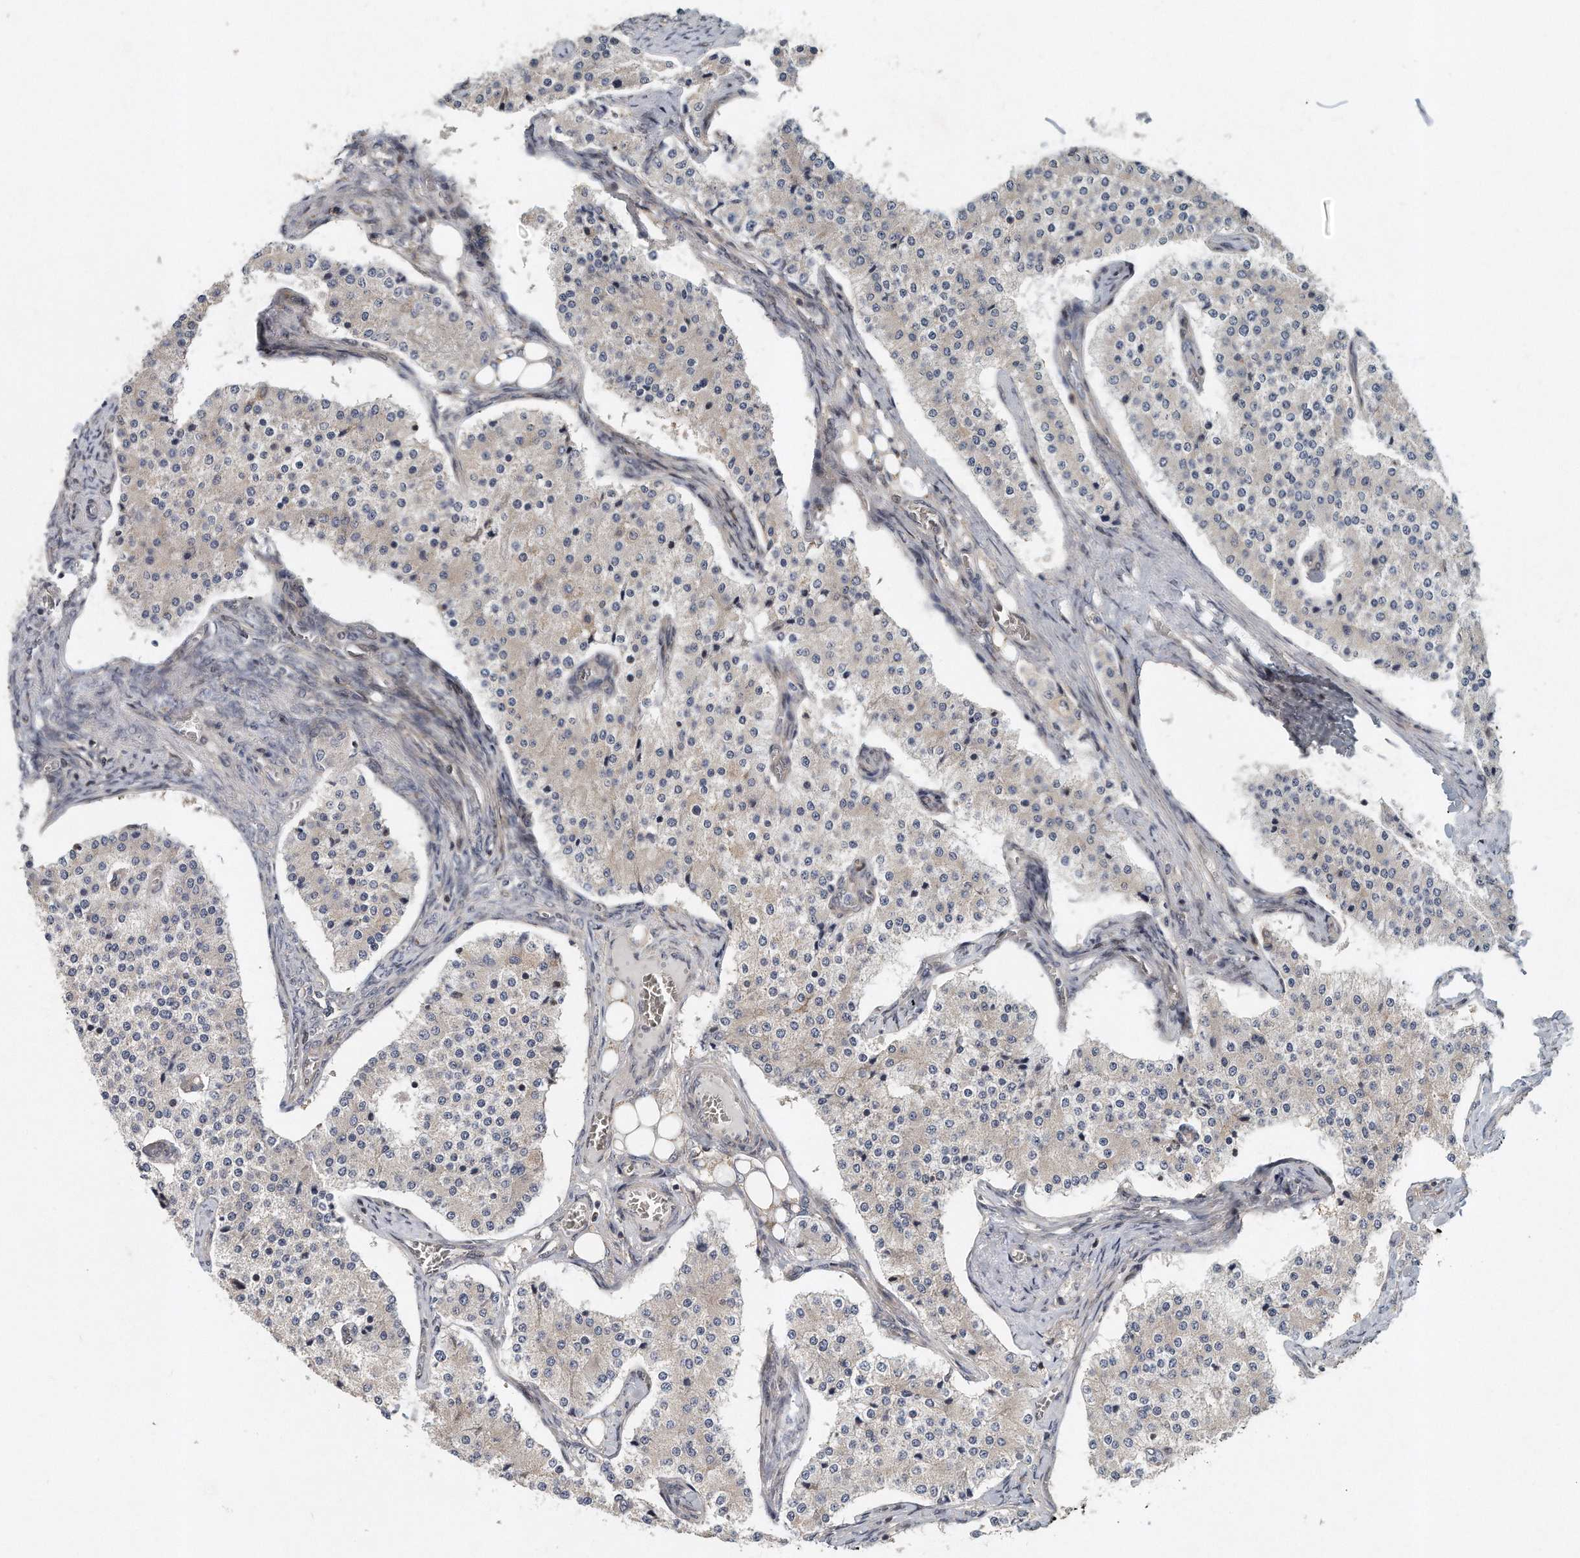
{"staining": {"intensity": "negative", "quantity": "none", "location": "none"}, "tissue": "carcinoid", "cell_type": "Tumor cells", "image_type": "cancer", "snomed": [{"axis": "morphology", "description": "Carcinoid, malignant, NOS"}, {"axis": "topography", "description": "Colon"}], "caption": "Immunohistochemistry micrograph of neoplastic tissue: carcinoid stained with DAB demonstrates no significant protein expression in tumor cells.", "gene": "PCDH8", "patient": {"sex": "female", "age": 52}}